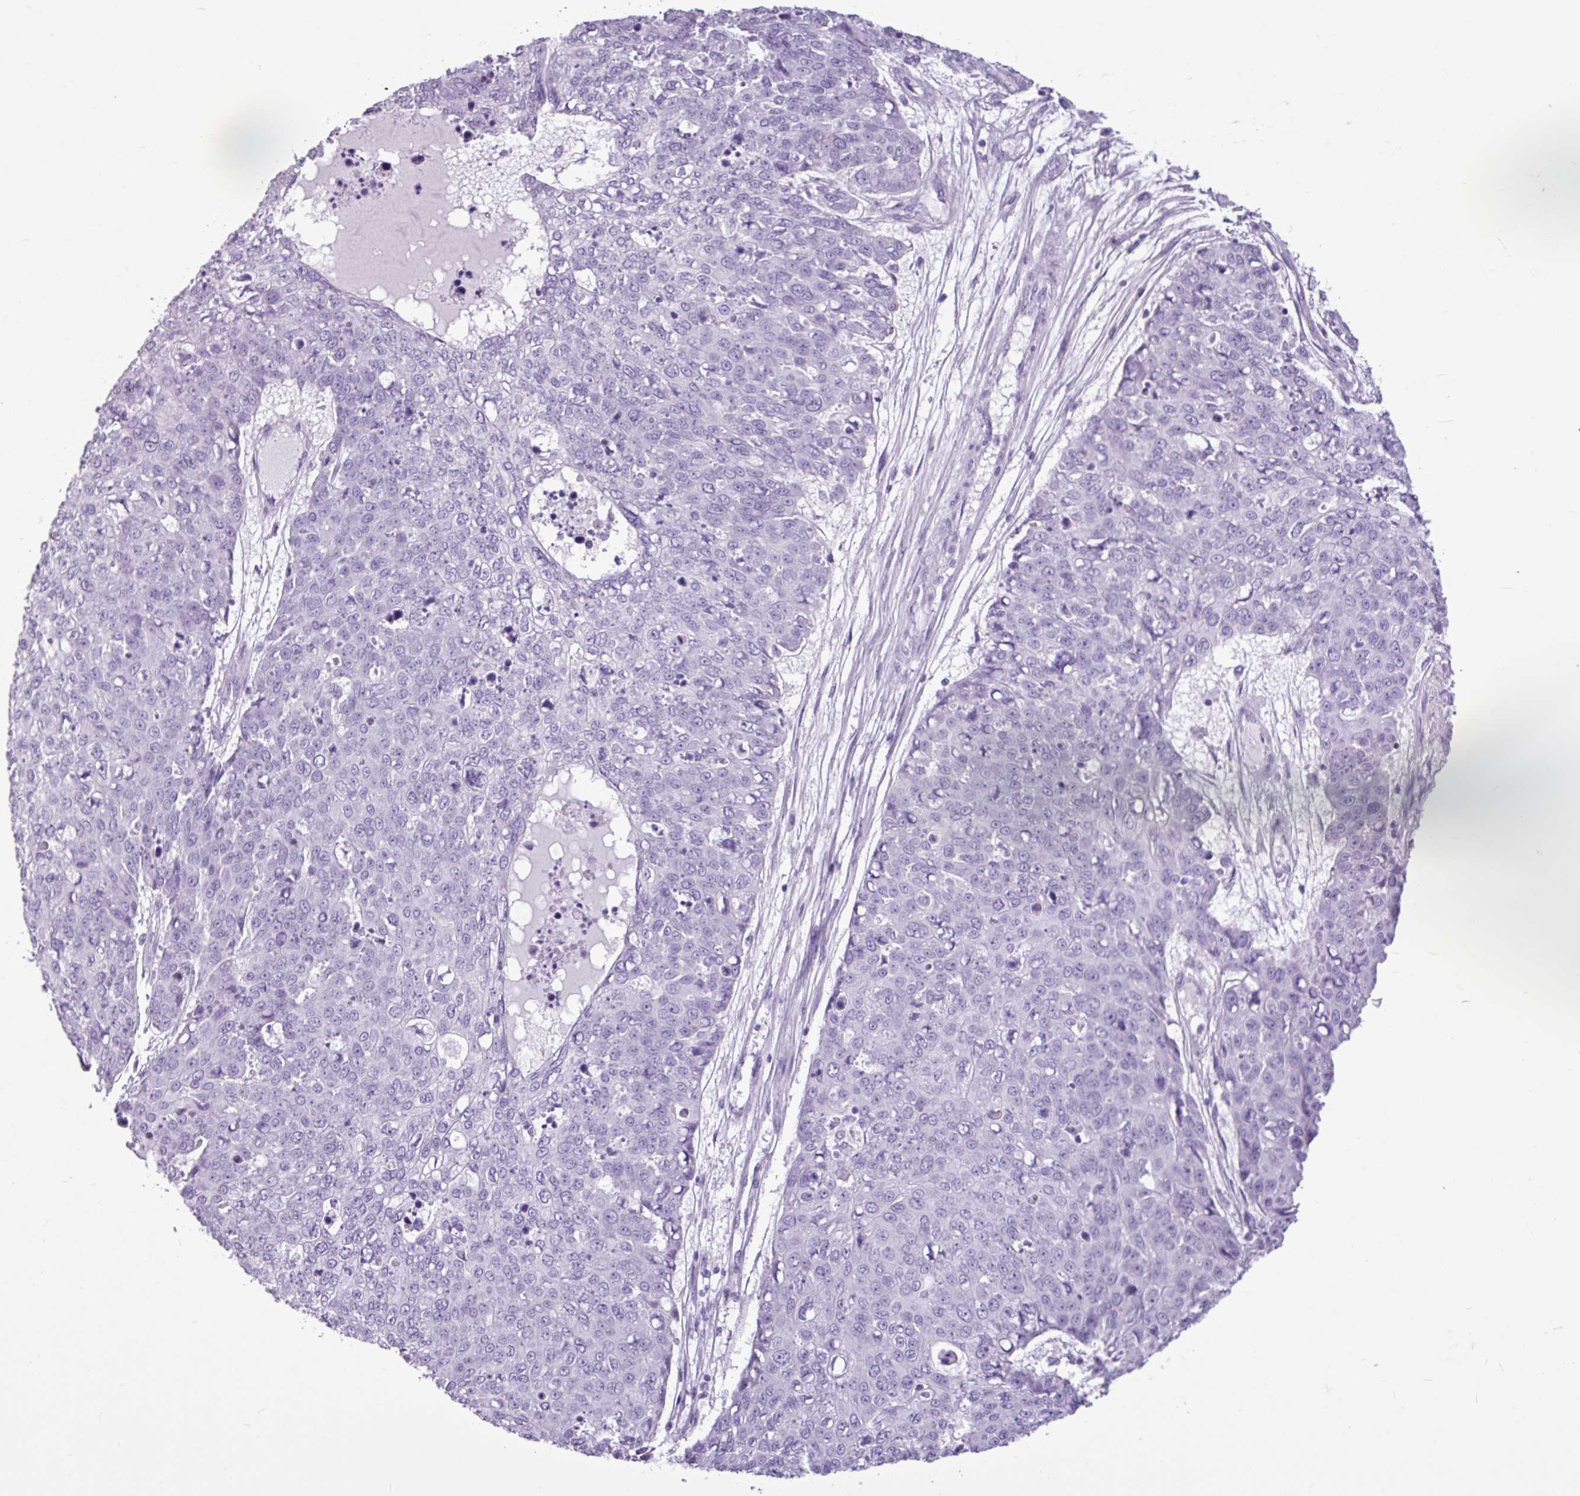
{"staining": {"intensity": "negative", "quantity": "none", "location": "none"}, "tissue": "skin cancer", "cell_type": "Tumor cells", "image_type": "cancer", "snomed": [{"axis": "morphology", "description": "Squamous cell carcinoma, NOS"}, {"axis": "topography", "description": "Skin"}], "caption": "Immunohistochemistry (IHC) of human squamous cell carcinoma (skin) demonstrates no expression in tumor cells. Brightfield microscopy of immunohistochemistry (IHC) stained with DAB (brown) and hematoxylin (blue), captured at high magnification.", "gene": "AMY1B", "patient": {"sex": "male", "age": 71}}